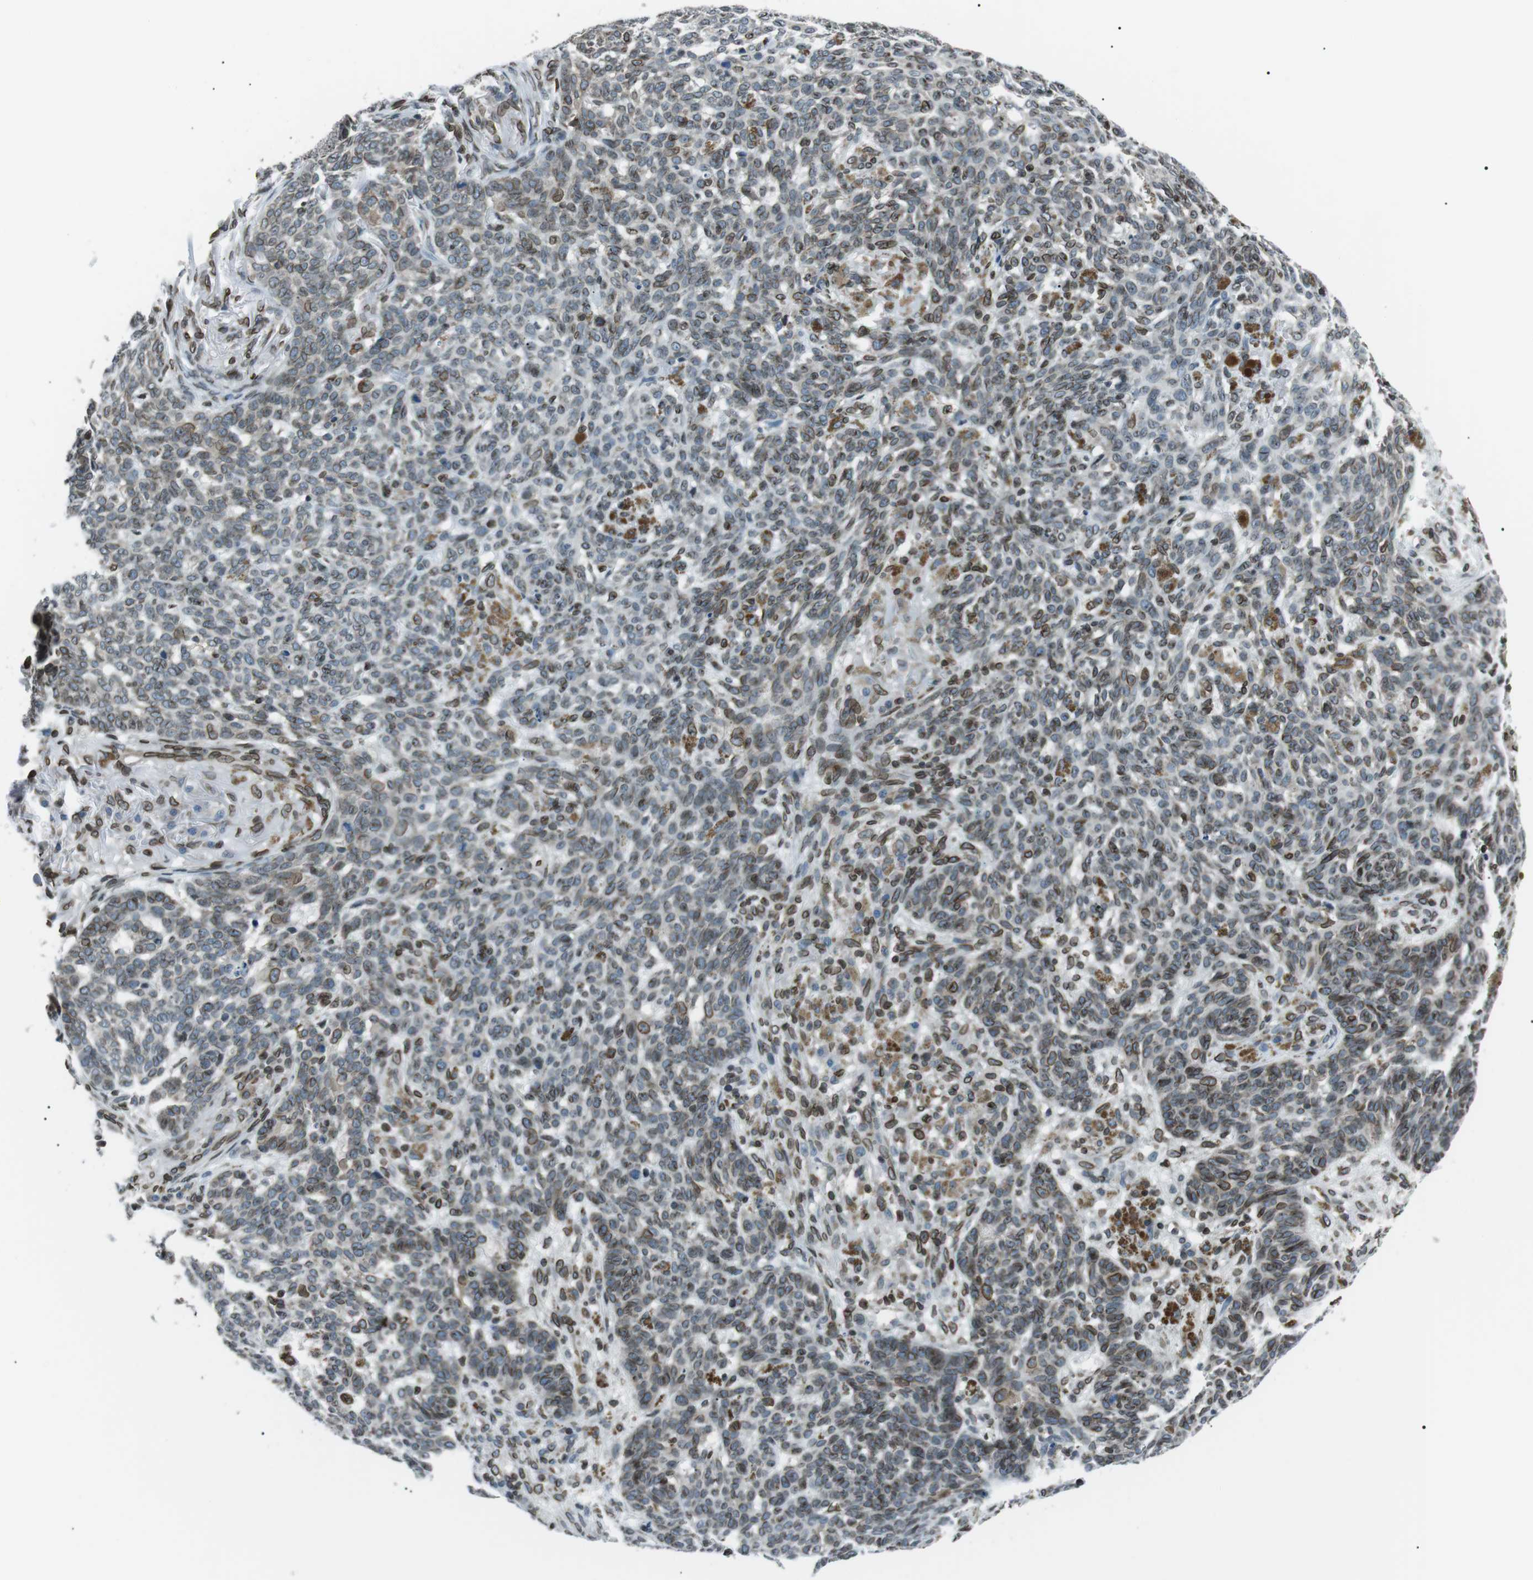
{"staining": {"intensity": "weak", "quantity": ">75%", "location": "cytoplasmic/membranous,nuclear"}, "tissue": "skin cancer", "cell_type": "Tumor cells", "image_type": "cancer", "snomed": [{"axis": "morphology", "description": "Basal cell carcinoma"}, {"axis": "topography", "description": "Skin"}], "caption": "High-power microscopy captured an immunohistochemistry (IHC) photomicrograph of skin basal cell carcinoma, revealing weak cytoplasmic/membranous and nuclear positivity in about >75% of tumor cells.", "gene": "TMX4", "patient": {"sex": "male", "age": 85}}